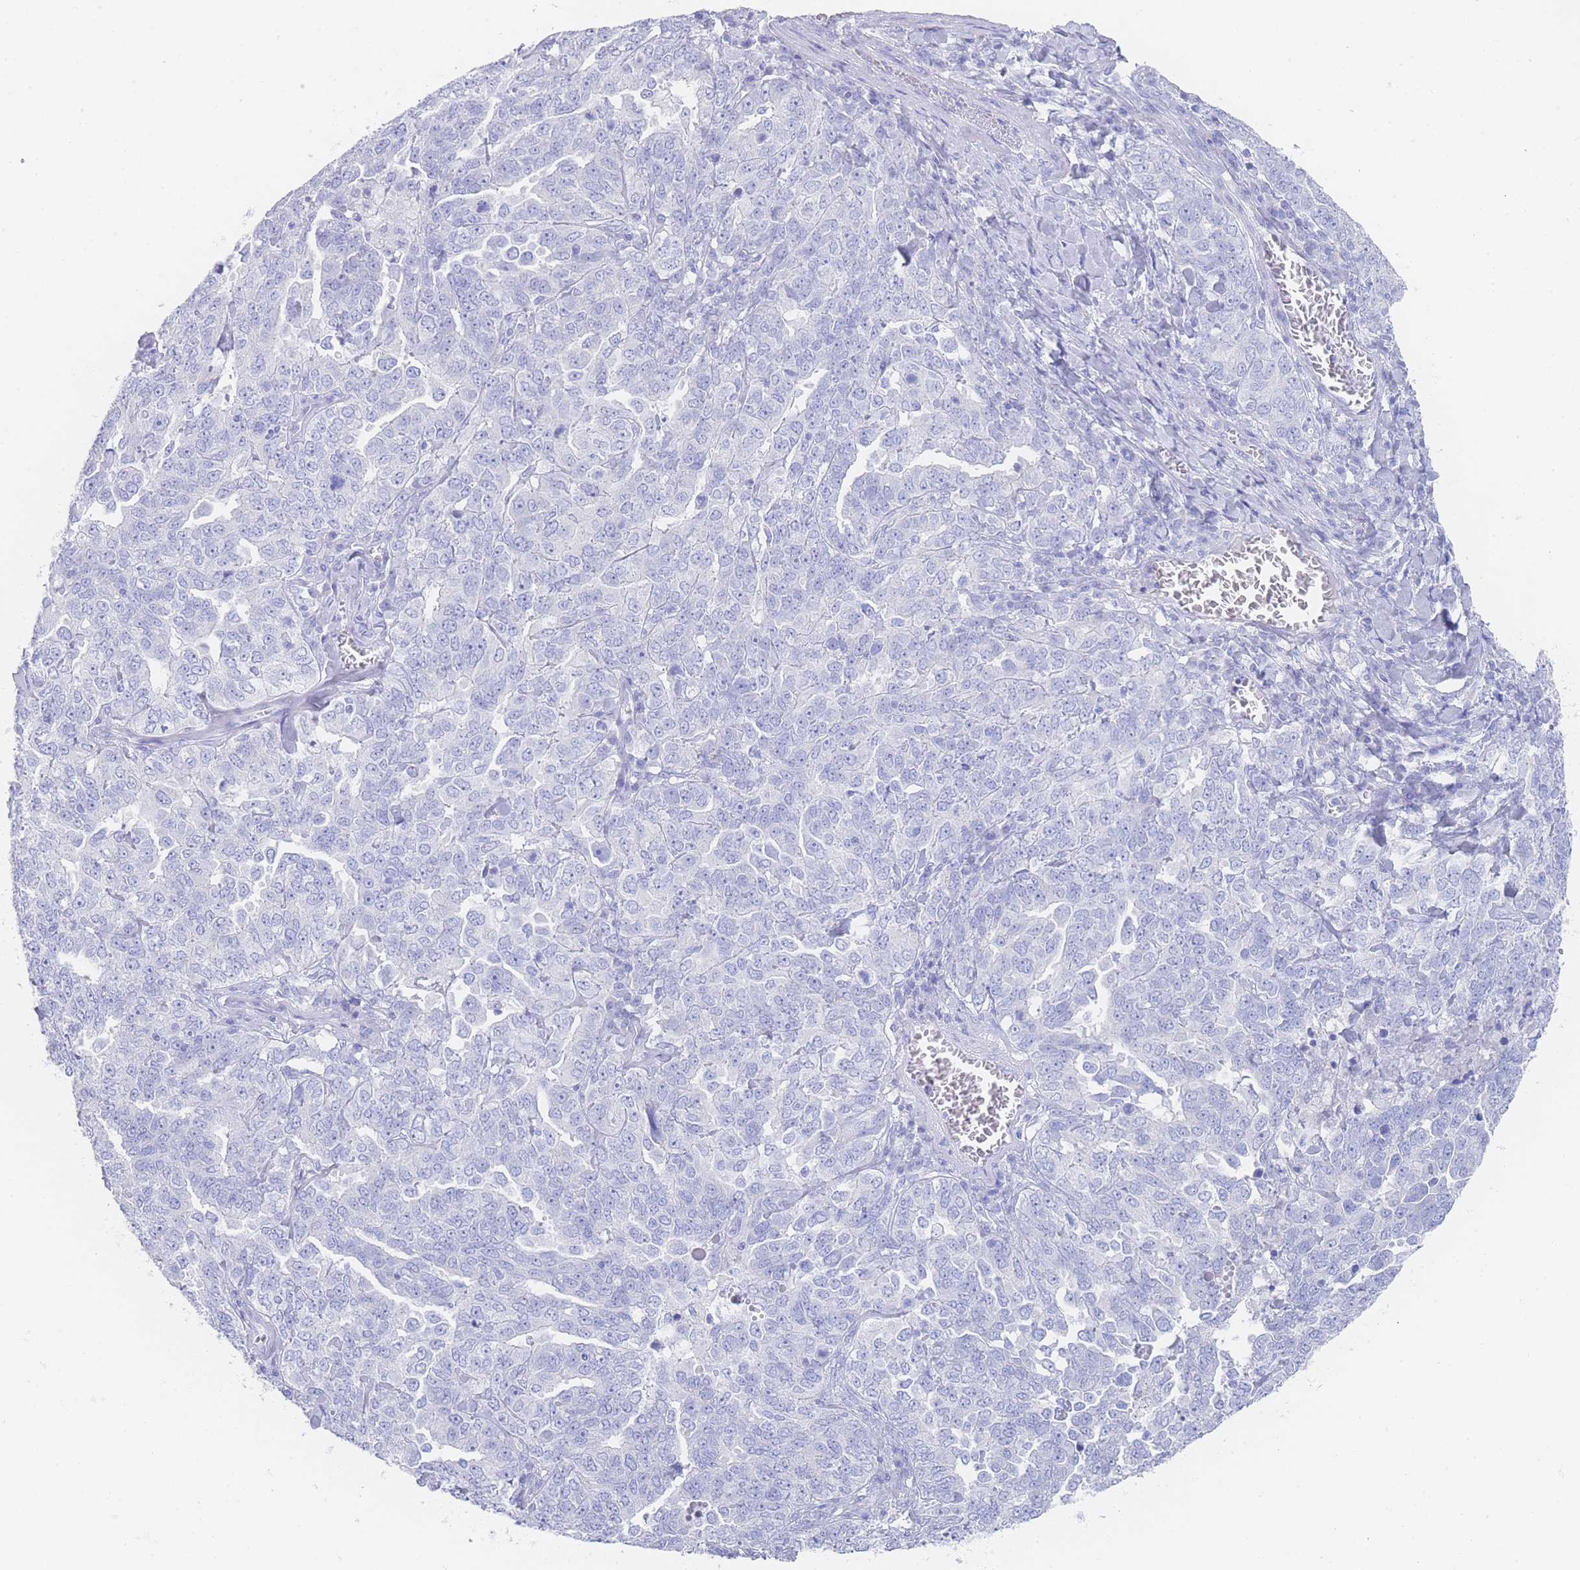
{"staining": {"intensity": "negative", "quantity": "none", "location": "none"}, "tissue": "ovarian cancer", "cell_type": "Tumor cells", "image_type": "cancer", "snomed": [{"axis": "morphology", "description": "Carcinoma, endometroid"}, {"axis": "topography", "description": "Ovary"}], "caption": "A histopathology image of human ovarian cancer is negative for staining in tumor cells. (DAB immunohistochemistry with hematoxylin counter stain).", "gene": "LRRC37A", "patient": {"sex": "female", "age": 62}}